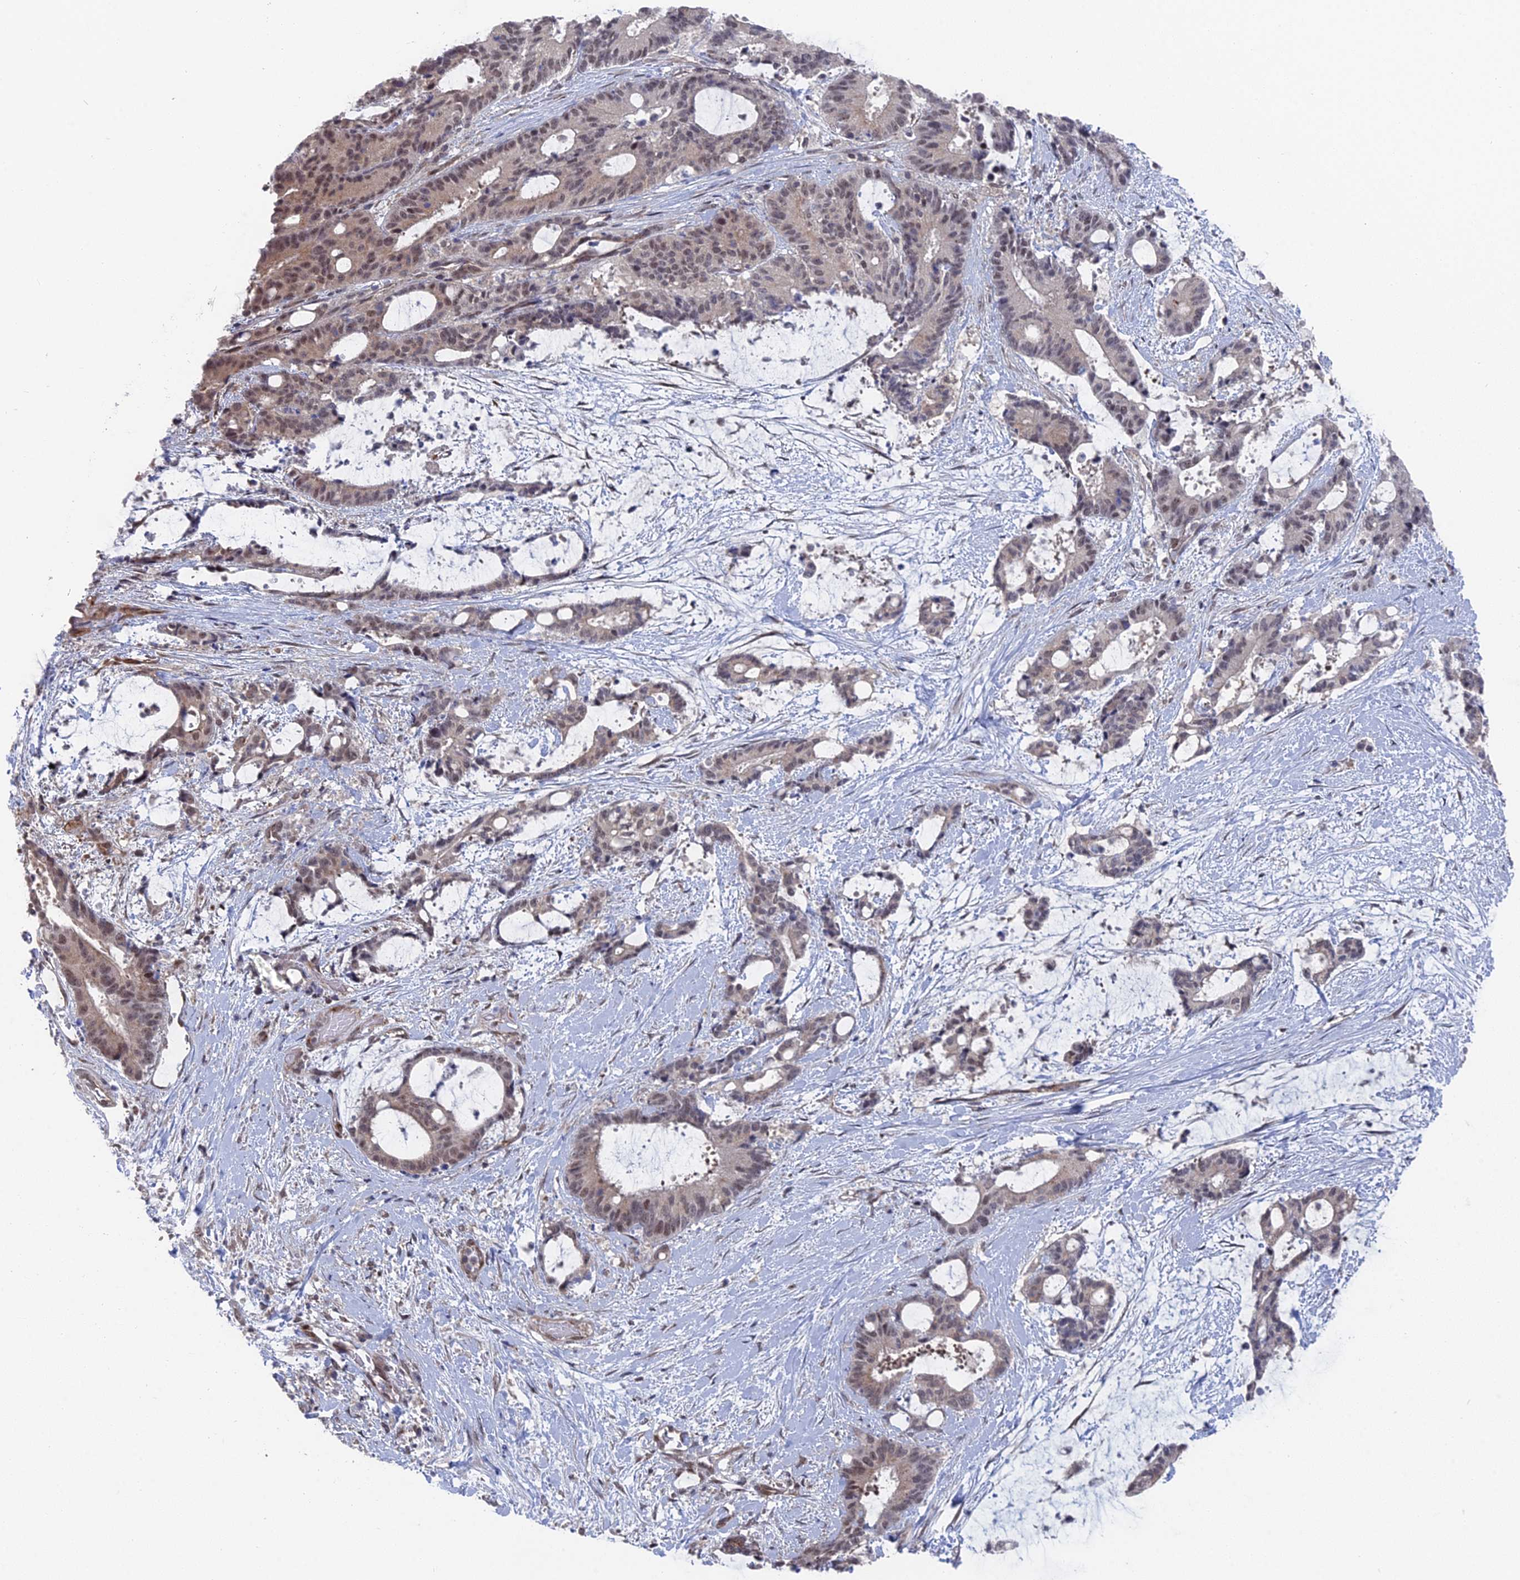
{"staining": {"intensity": "moderate", "quantity": ">75%", "location": "nuclear"}, "tissue": "liver cancer", "cell_type": "Tumor cells", "image_type": "cancer", "snomed": [{"axis": "morphology", "description": "Normal tissue, NOS"}, {"axis": "morphology", "description": "Cholangiocarcinoma"}, {"axis": "topography", "description": "Liver"}, {"axis": "topography", "description": "Peripheral nerve tissue"}], "caption": "Liver cholangiocarcinoma was stained to show a protein in brown. There is medium levels of moderate nuclear expression in about >75% of tumor cells.", "gene": "FHIP2A", "patient": {"sex": "female", "age": 73}}